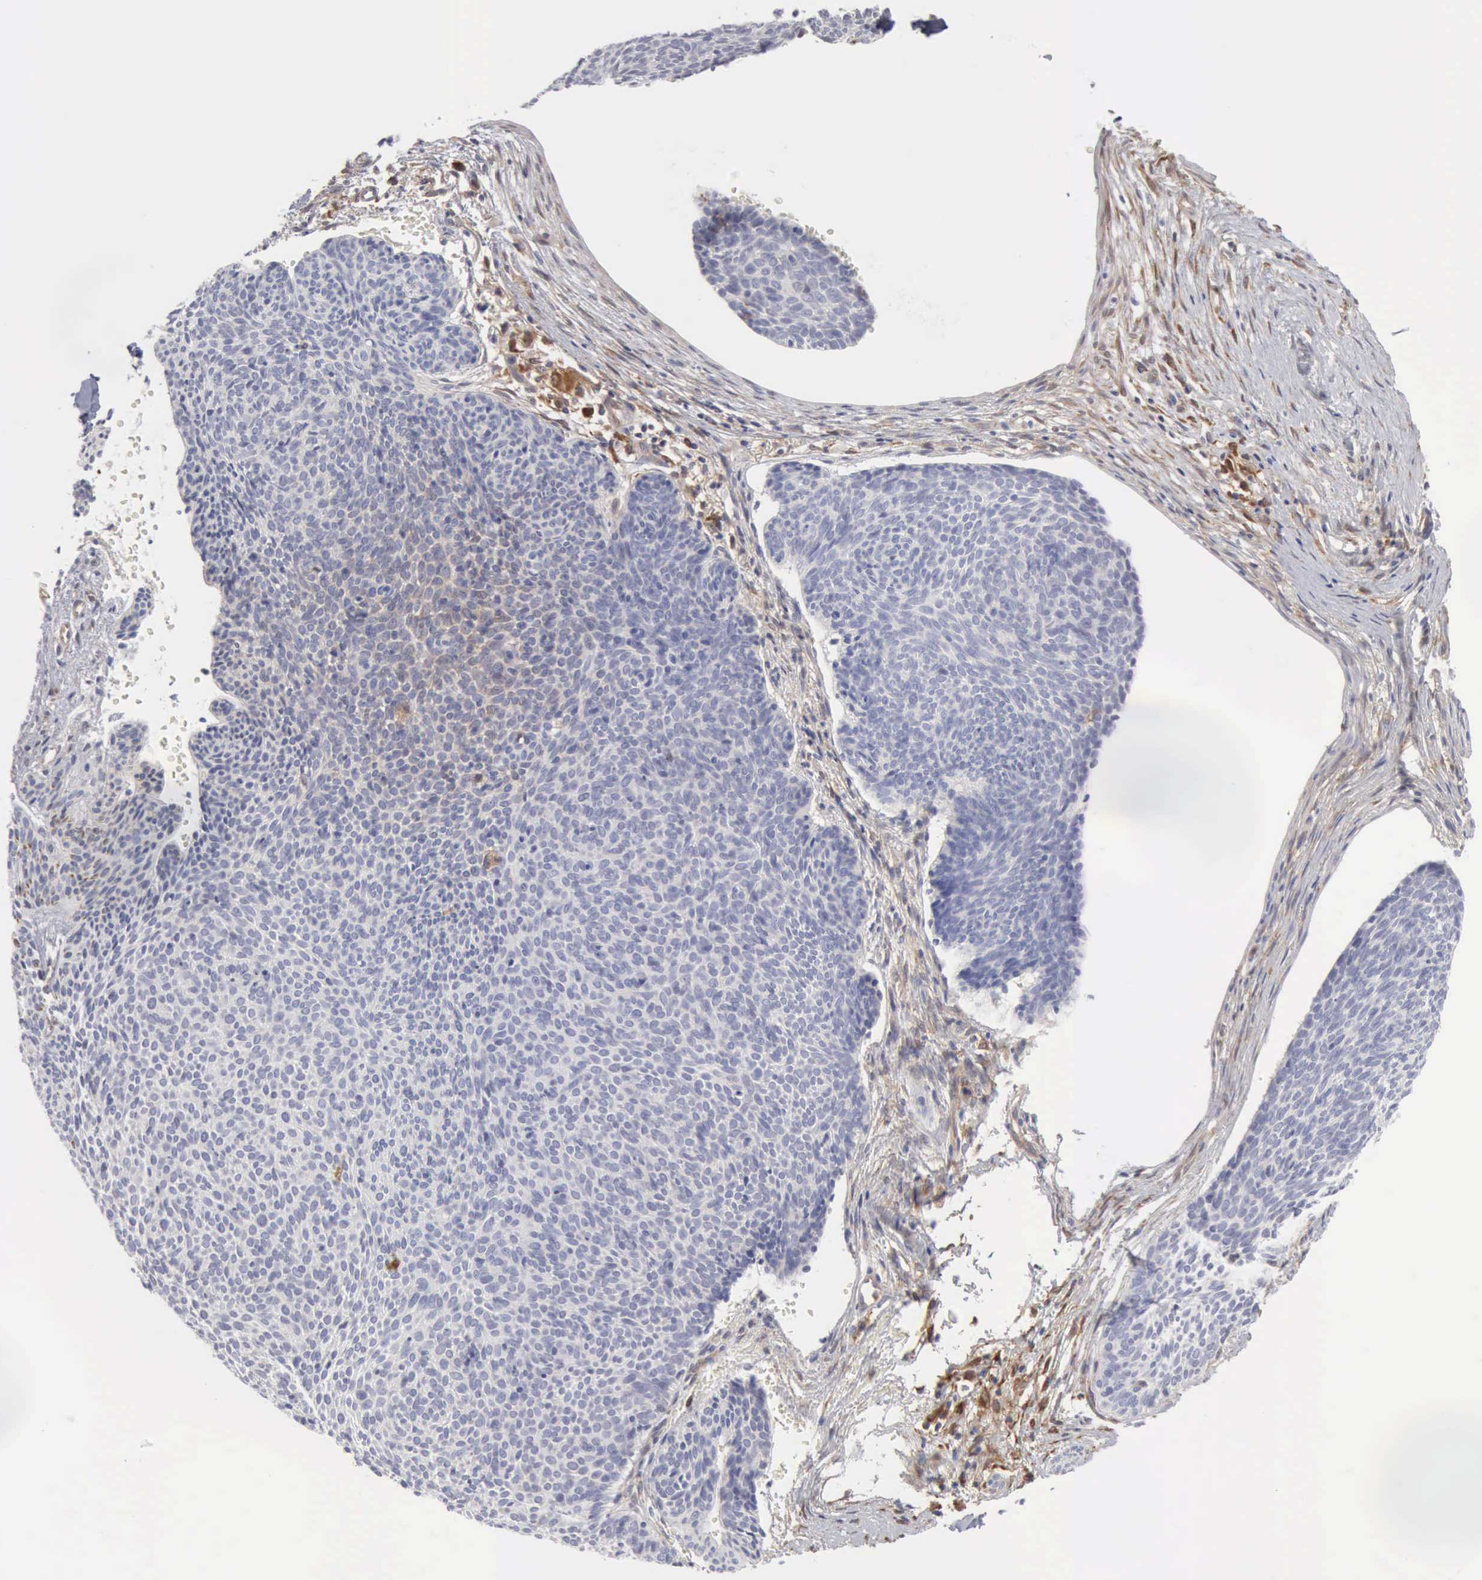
{"staining": {"intensity": "weak", "quantity": "<25%", "location": "cytoplasmic/membranous"}, "tissue": "skin cancer", "cell_type": "Tumor cells", "image_type": "cancer", "snomed": [{"axis": "morphology", "description": "Basal cell carcinoma"}, {"axis": "topography", "description": "Skin"}], "caption": "Skin cancer was stained to show a protein in brown. There is no significant expression in tumor cells.", "gene": "APOL2", "patient": {"sex": "male", "age": 84}}